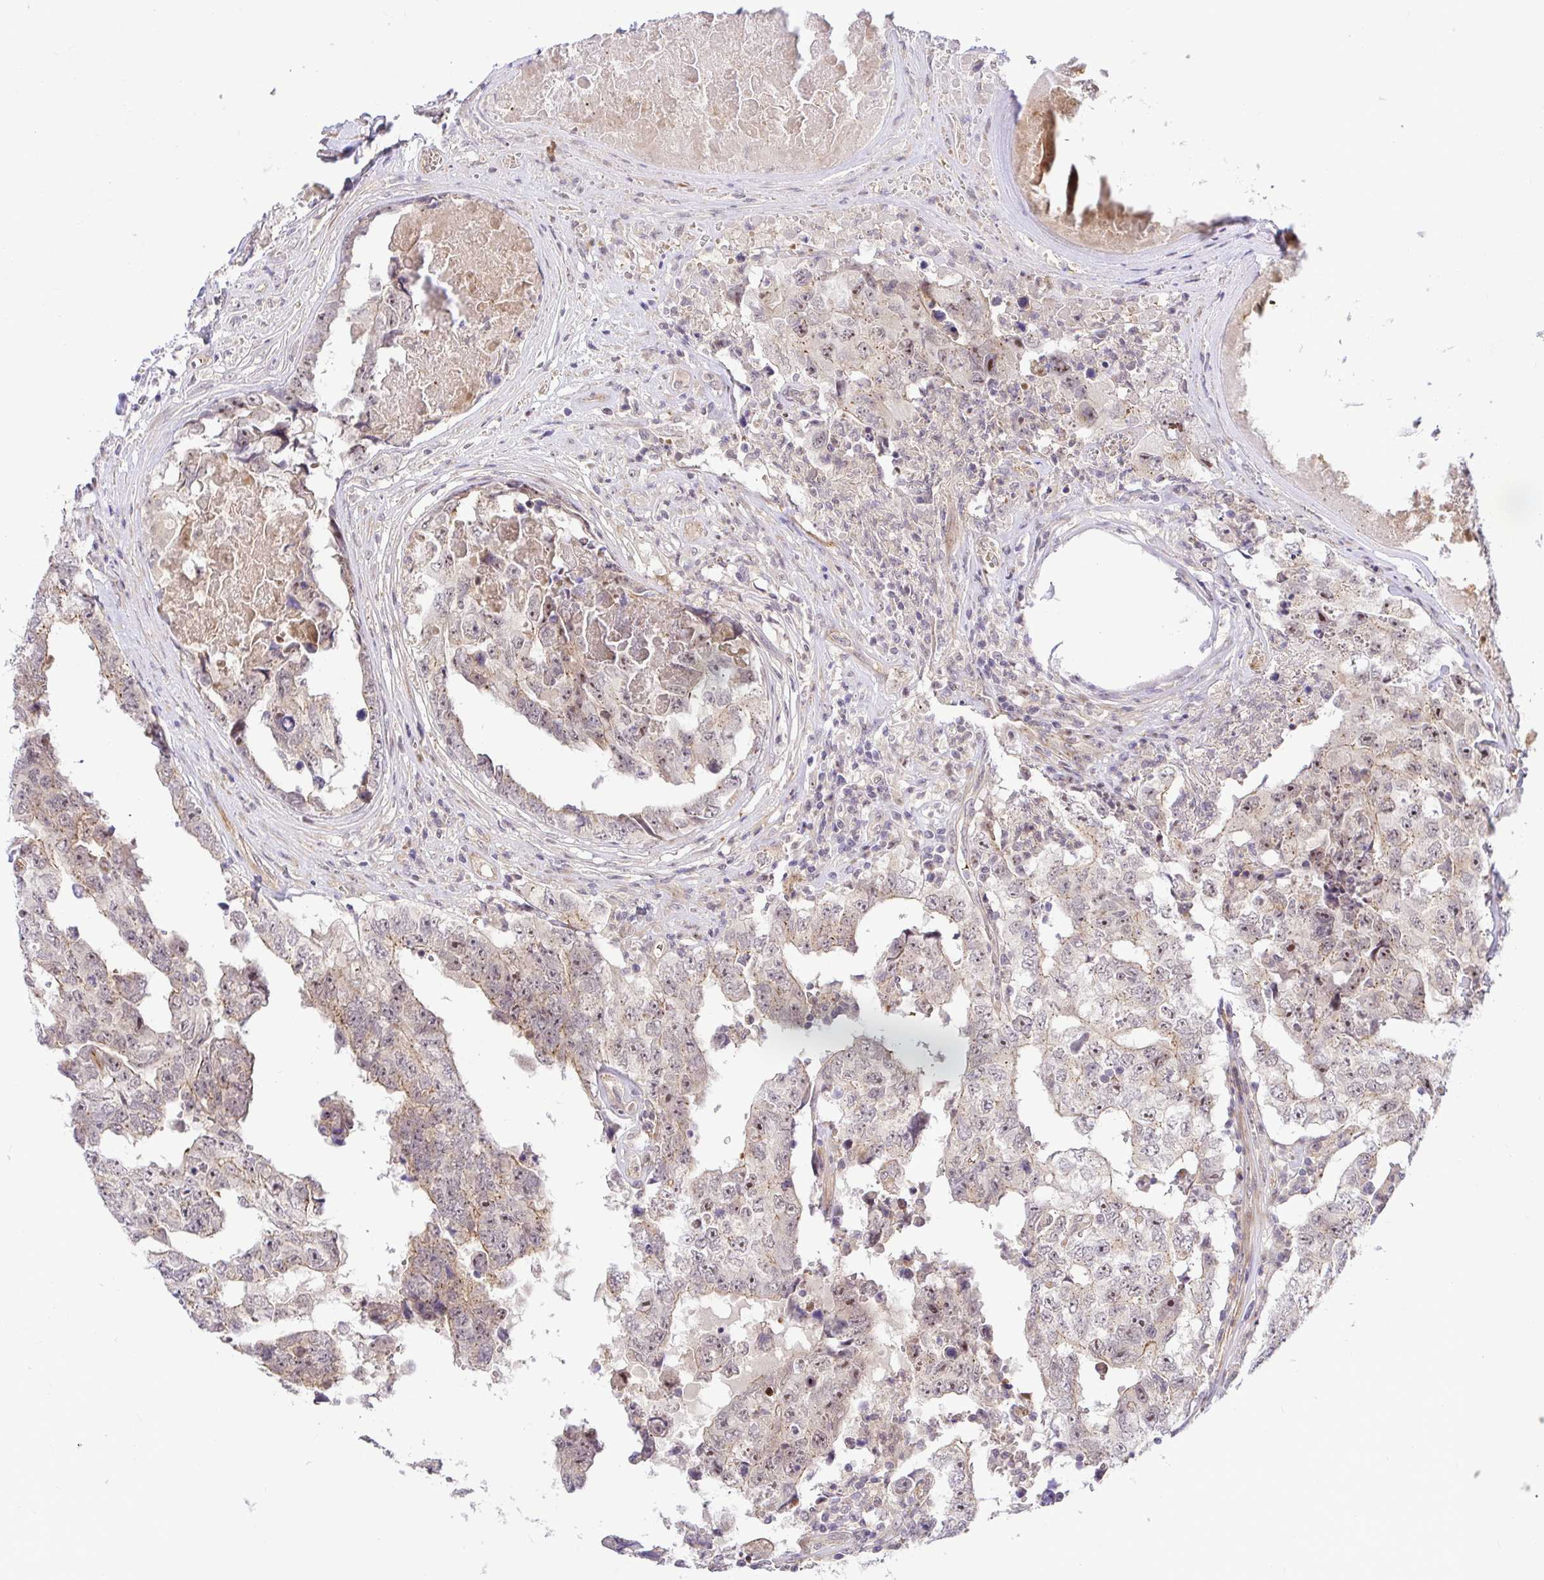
{"staining": {"intensity": "weak", "quantity": "<25%", "location": "cytoplasmic/membranous"}, "tissue": "testis cancer", "cell_type": "Tumor cells", "image_type": "cancer", "snomed": [{"axis": "morphology", "description": "Normal tissue, NOS"}, {"axis": "morphology", "description": "Carcinoma, Embryonal, NOS"}, {"axis": "topography", "description": "Testis"}, {"axis": "topography", "description": "Epididymis"}], "caption": "Histopathology image shows no protein positivity in tumor cells of testis cancer (embryonal carcinoma) tissue. (DAB (3,3'-diaminobenzidine) IHC, high magnification).", "gene": "TRIM55", "patient": {"sex": "male", "age": 25}}